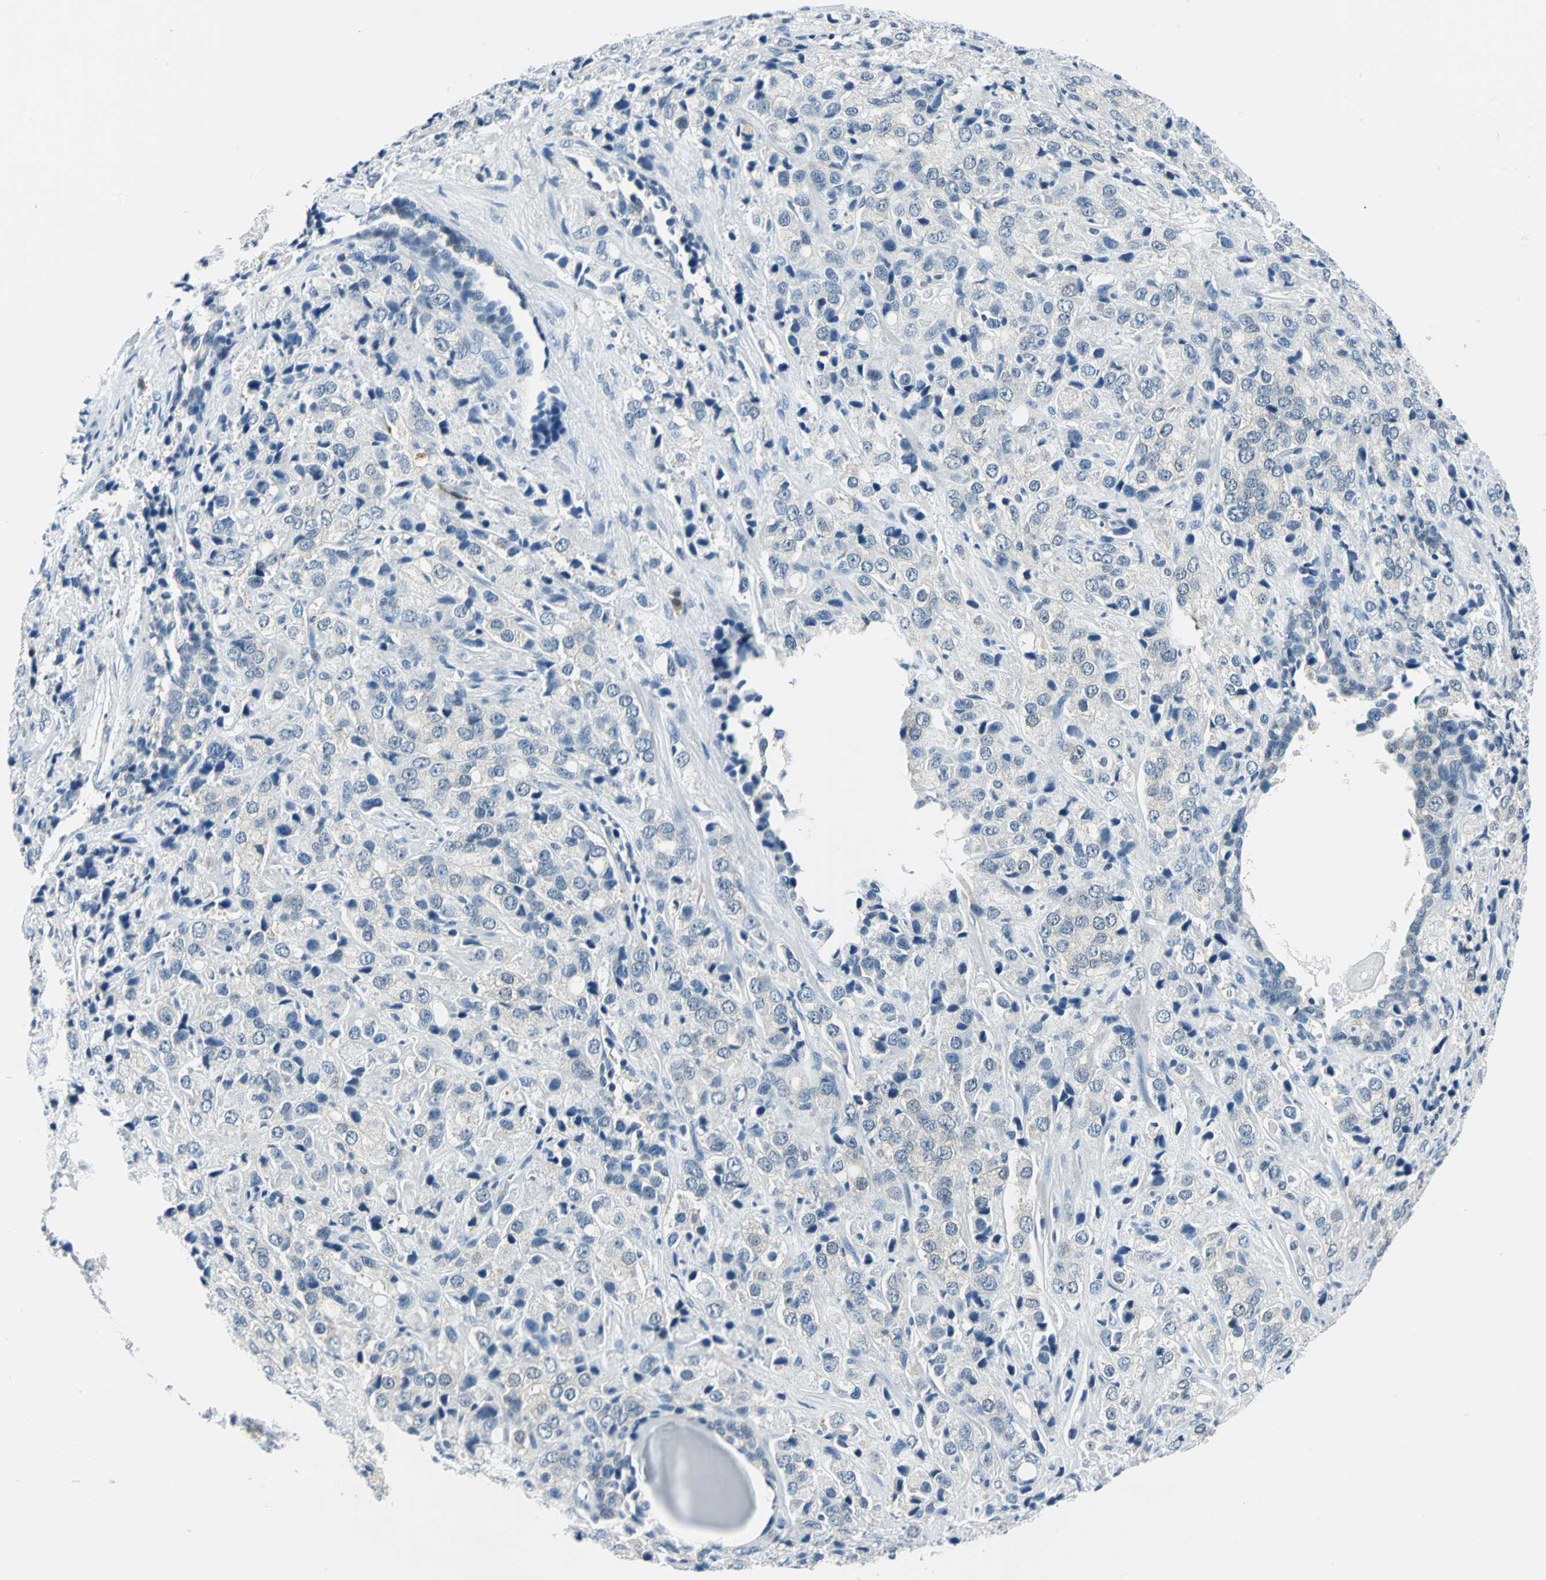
{"staining": {"intensity": "weak", "quantity": "<25%", "location": "cytoplasmic/membranous"}, "tissue": "prostate cancer", "cell_type": "Tumor cells", "image_type": "cancer", "snomed": [{"axis": "morphology", "description": "Adenocarcinoma, High grade"}, {"axis": "topography", "description": "Prostate"}], "caption": "Micrograph shows no protein positivity in tumor cells of prostate high-grade adenocarcinoma tissue. (Brightfield microscopy of DAB IHC at high magnification).", "gene": "AKR1A1", "patient": {"sex": "male", "age": 70}}